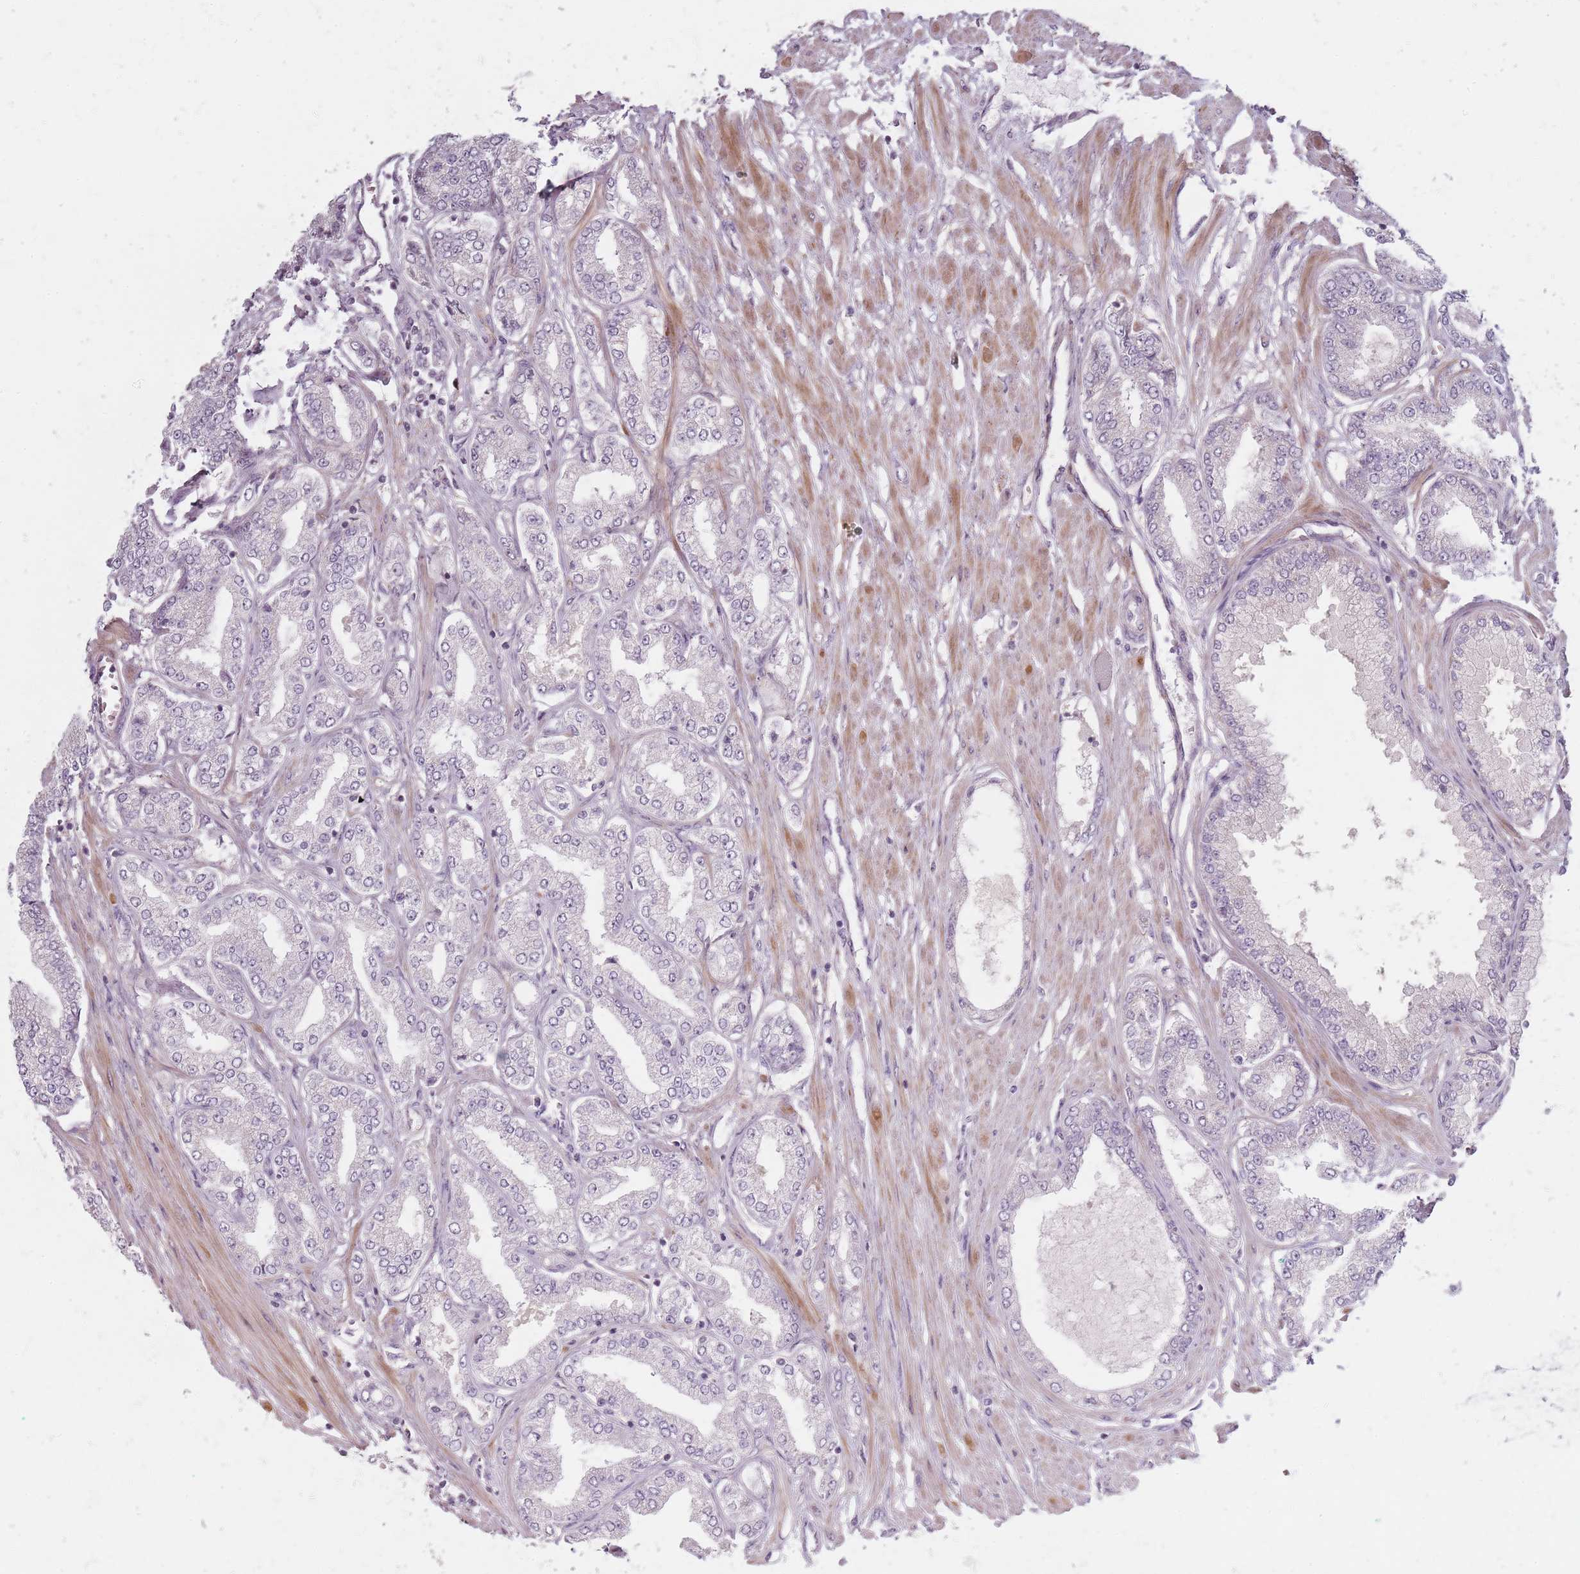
{"staining": {"intensity": "negative", "quantity": "none", "location": "none"}, "tissue": "prostate cancer", "cell_type": "Tumor cells", "image_type": "cancer", "snomed": [{"axis": "morphology", "description": "Adenocarcinoma, Low grade"}, {"axis": "topography", "description": "Prostate"}], "caption": "Micrograph shows no protein positivity in tumor cells of prostate low-grade adenocarcinoma tissue.", "gene": "SYNGR3", "patient": {"sex": "male", "age": 63}}